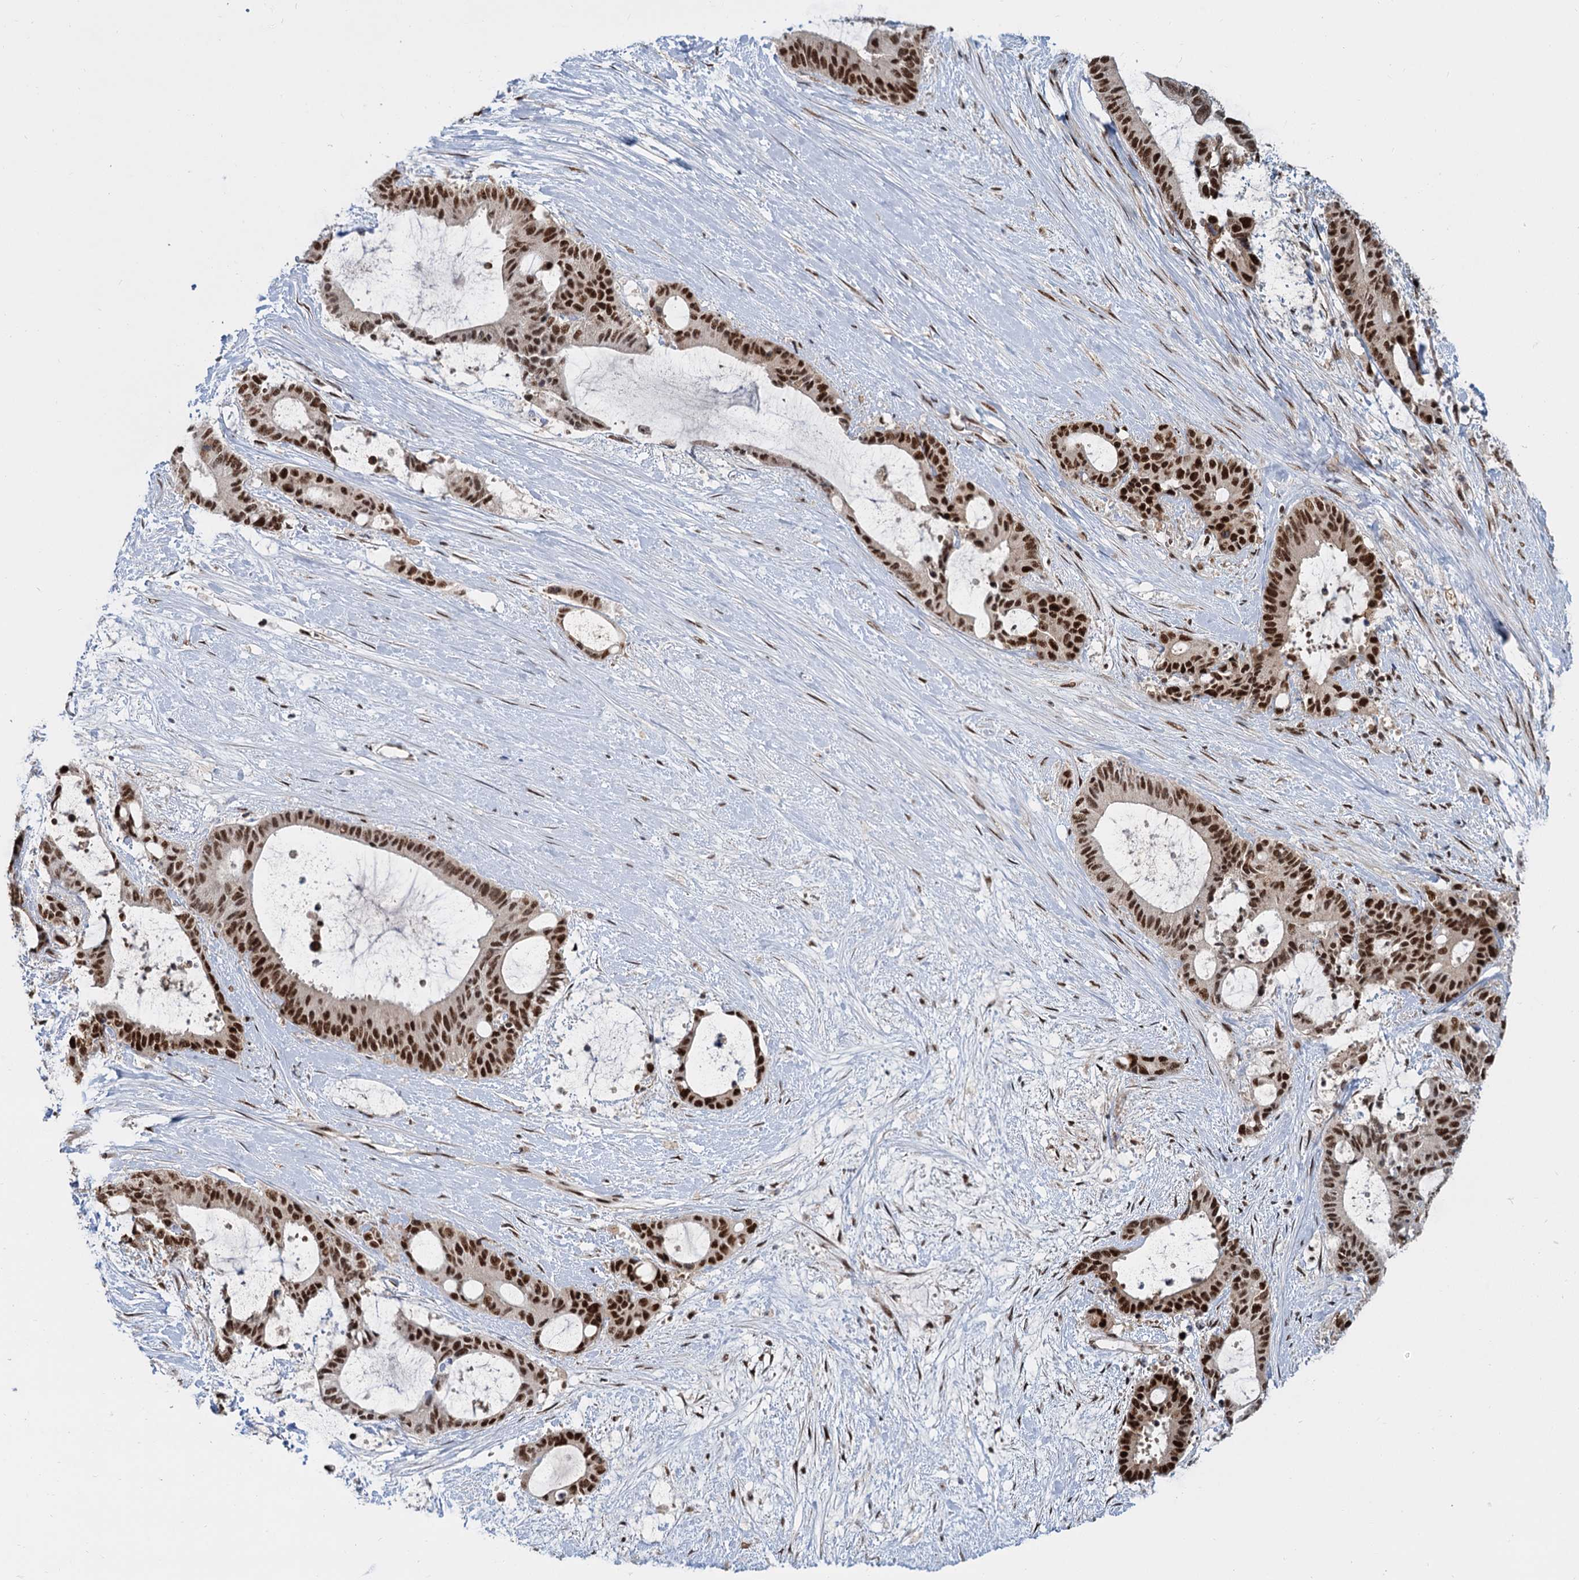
{"staining": {"intensity": "strong", "quantity": ">75%", "location": "nuclear"}, "tissue": "liver cancer", "cell_type": "Tumor cells", "image_type": "cancer", "snomed": [{"axis": "morphology", "description": "Normal tissue, NOS"}, {"axis": "morphology", "description": "Cholangiocarcinoma"}, {"axis": "topography", "description": "Liver"}, {"axis": "topography", "description": "Peripheral nerve tissue"}], "caption": "Protein analysis of liver cancer (cholangiocarcinoma) tissue displays strong nuclear positivity in approximately >75% of tumor cells.", "gene": "WBP4", "patient": {"sex": "female", "age": 73}}